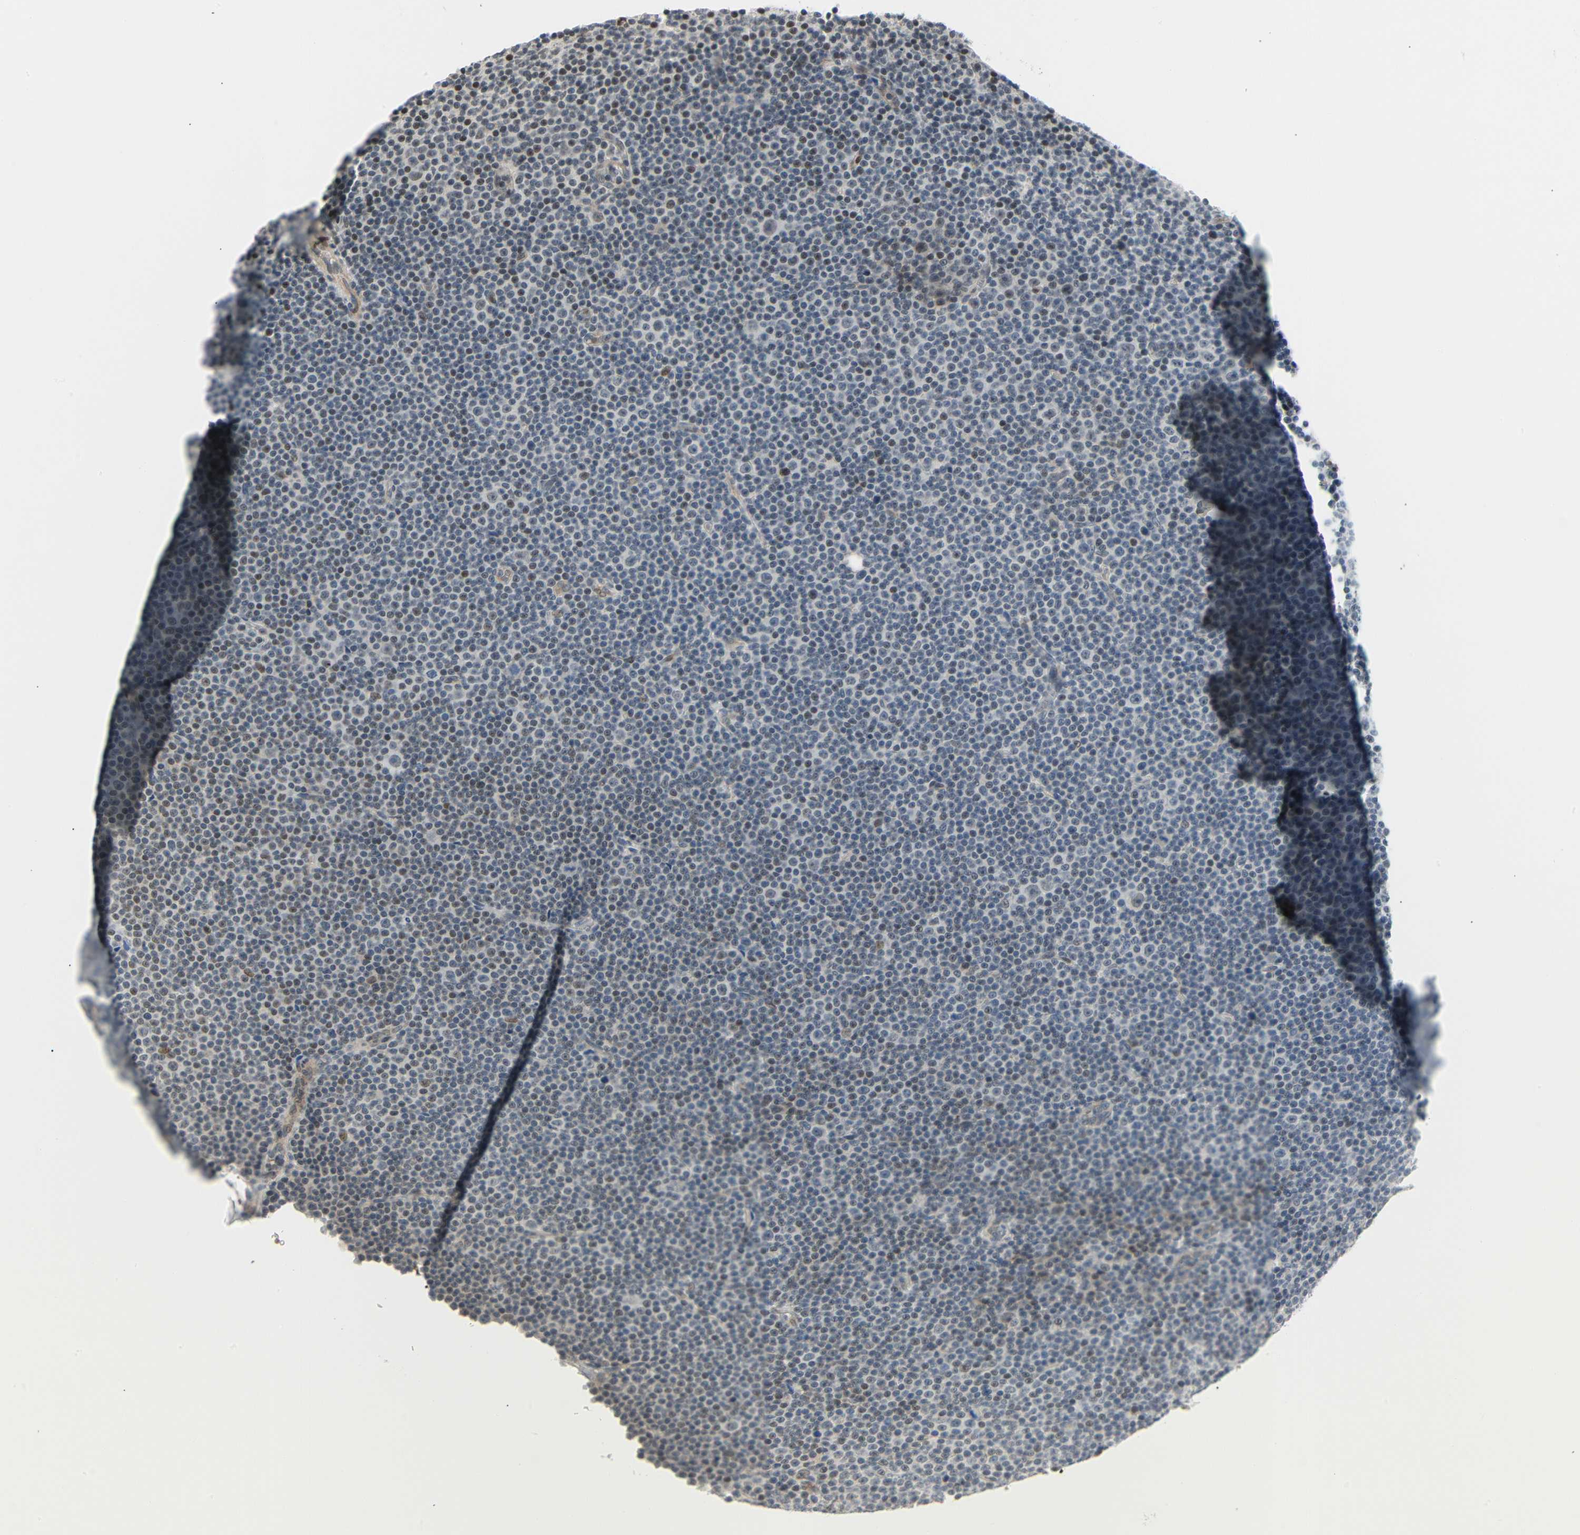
{"staining": {"intensity": "moderate", "quantity": "<25%", "location": "nuclear"}, "tissue": "lymphoma", "cell_type": "Tumor cells", "image_type": "cancer", "snomed": [{"axis": "morphology", "description": "Malignant lymphoma, non-Hodgkin's type, Low grade"}, {"axis": "topography", "description": "Lymph node"}], "caption": "Moderate nuclear staining is seen in approximately <25% of tumor cells in lymphoma. (Brightfield microscopy of DAB IHC at high magnification).", "gene": "IMPG2", "patient": {"sex": "female", "age": 67}}